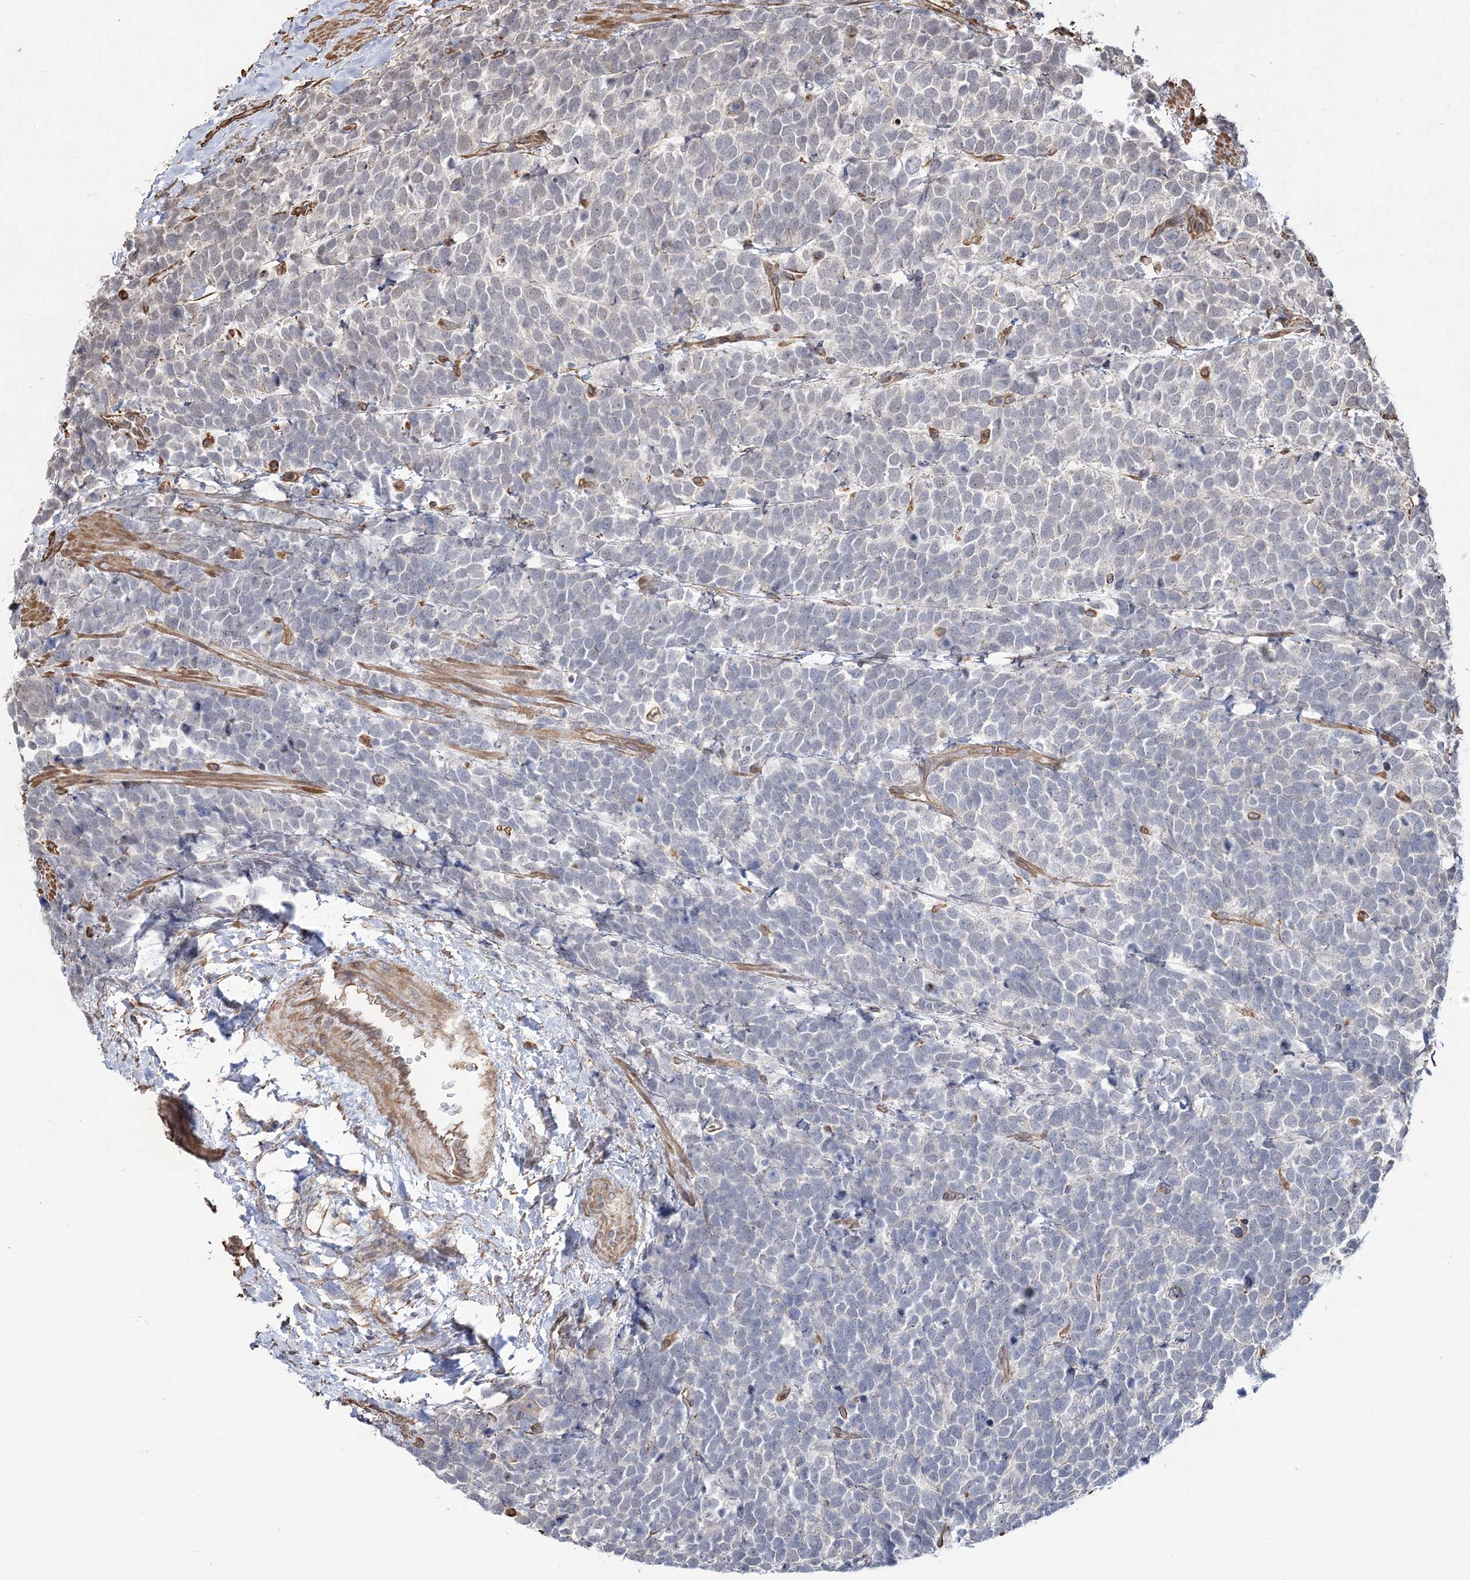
{"staining": {"intensity": "negative", "quantity": "none", "location": "none"}, "tissue": "urothelial cancer", "cell_type": "Tumor cells", "image_type": "cancer", "snomed": [{"axis": "morphology", "description": "Urothelial carcinoma, High grade"}, {"axis": "topography", "description": "Urinary bladder"}], "caption": "A photomicrograph of human urothelial cancer is negative for staining in tumor cells.", "gene": "ATP11B", "patient": {"sex": "female", "age": 82}}